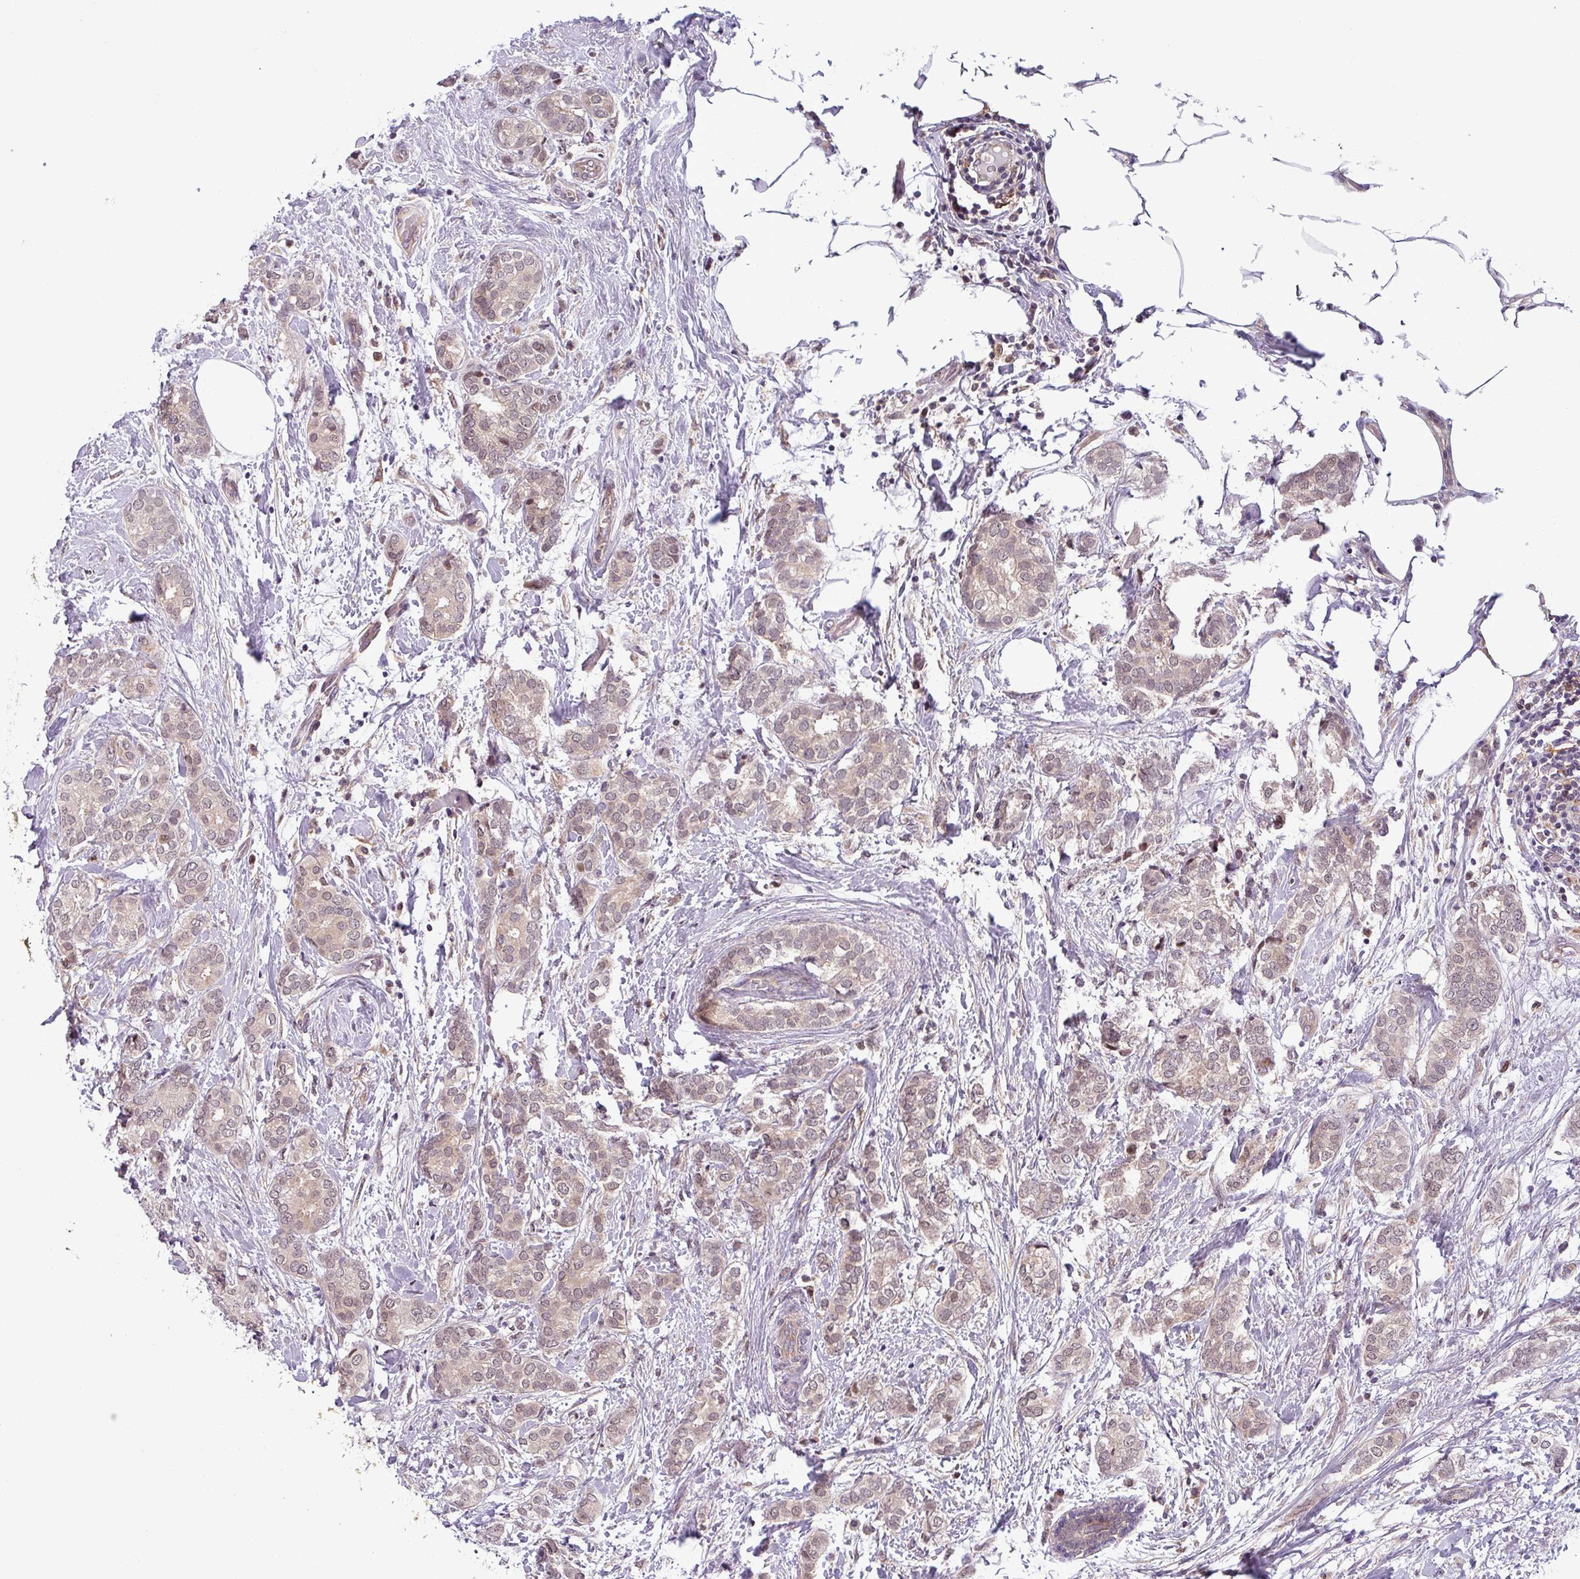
{"staining": {"intensity": "weak", "quantity": ">75%", "location": "cytoplasmic/membranous,nuclear"}, "tissue": "breast cancer", "cell_type": "Tumor cells", "image_type": "cancer", "snomed": [{"axis": "morphology", "description": "Duct carcinoma"}, {"axis": "topography", "description": "Breast"}], "caption": "Weak cytoplasmic/membranous and nuclear protein positivity is appreciated in approximately >75% of tumor cells in breast intraductal carcinoma.", "gene": "NPFFR1", "patient": {"sex": "female", "age": 73}}